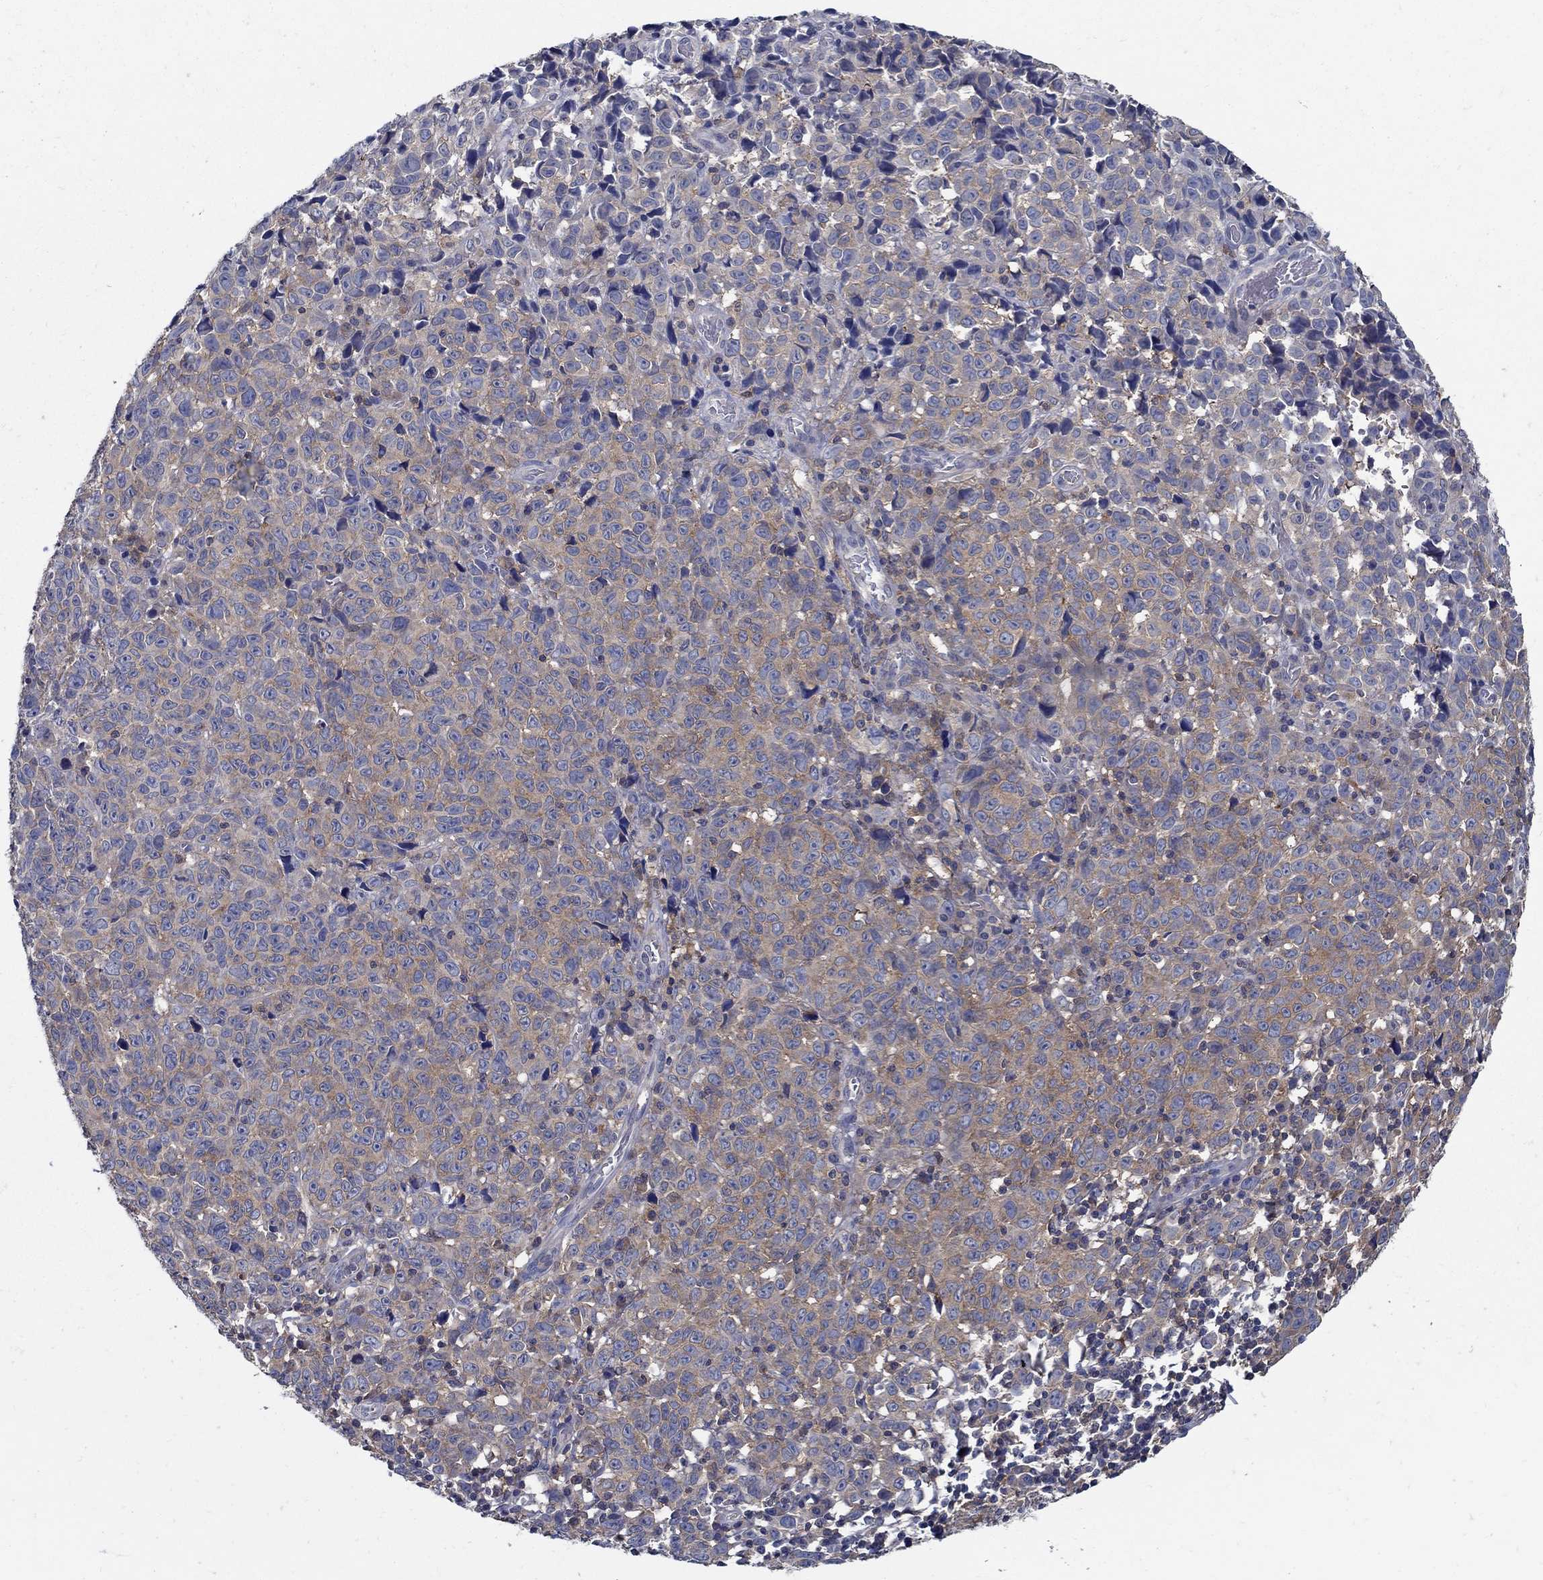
{"staining": {"intensity": "strong", "quantity": "25%-75%", "location": "cytoplasmic/membranous"}, "tissue": "melanoma", "cell_type": "Tumor cells", "image_type": "cancer", "snomed": [{"axis": "morphology", "description": "Malignant melanoma, NOS"}, {"axis": "topography", "description": "Vulva, labia, clitoris and Bartholin´s gland, NO"}], "caption": "Protein expression by IHC demonstrates strong cytoplasmic/membranous expression in about 25%-75% of tumor cells in malignant melanoma.", "gene": "MTHFR", "patient": {"sex": "female", "age": 75}}